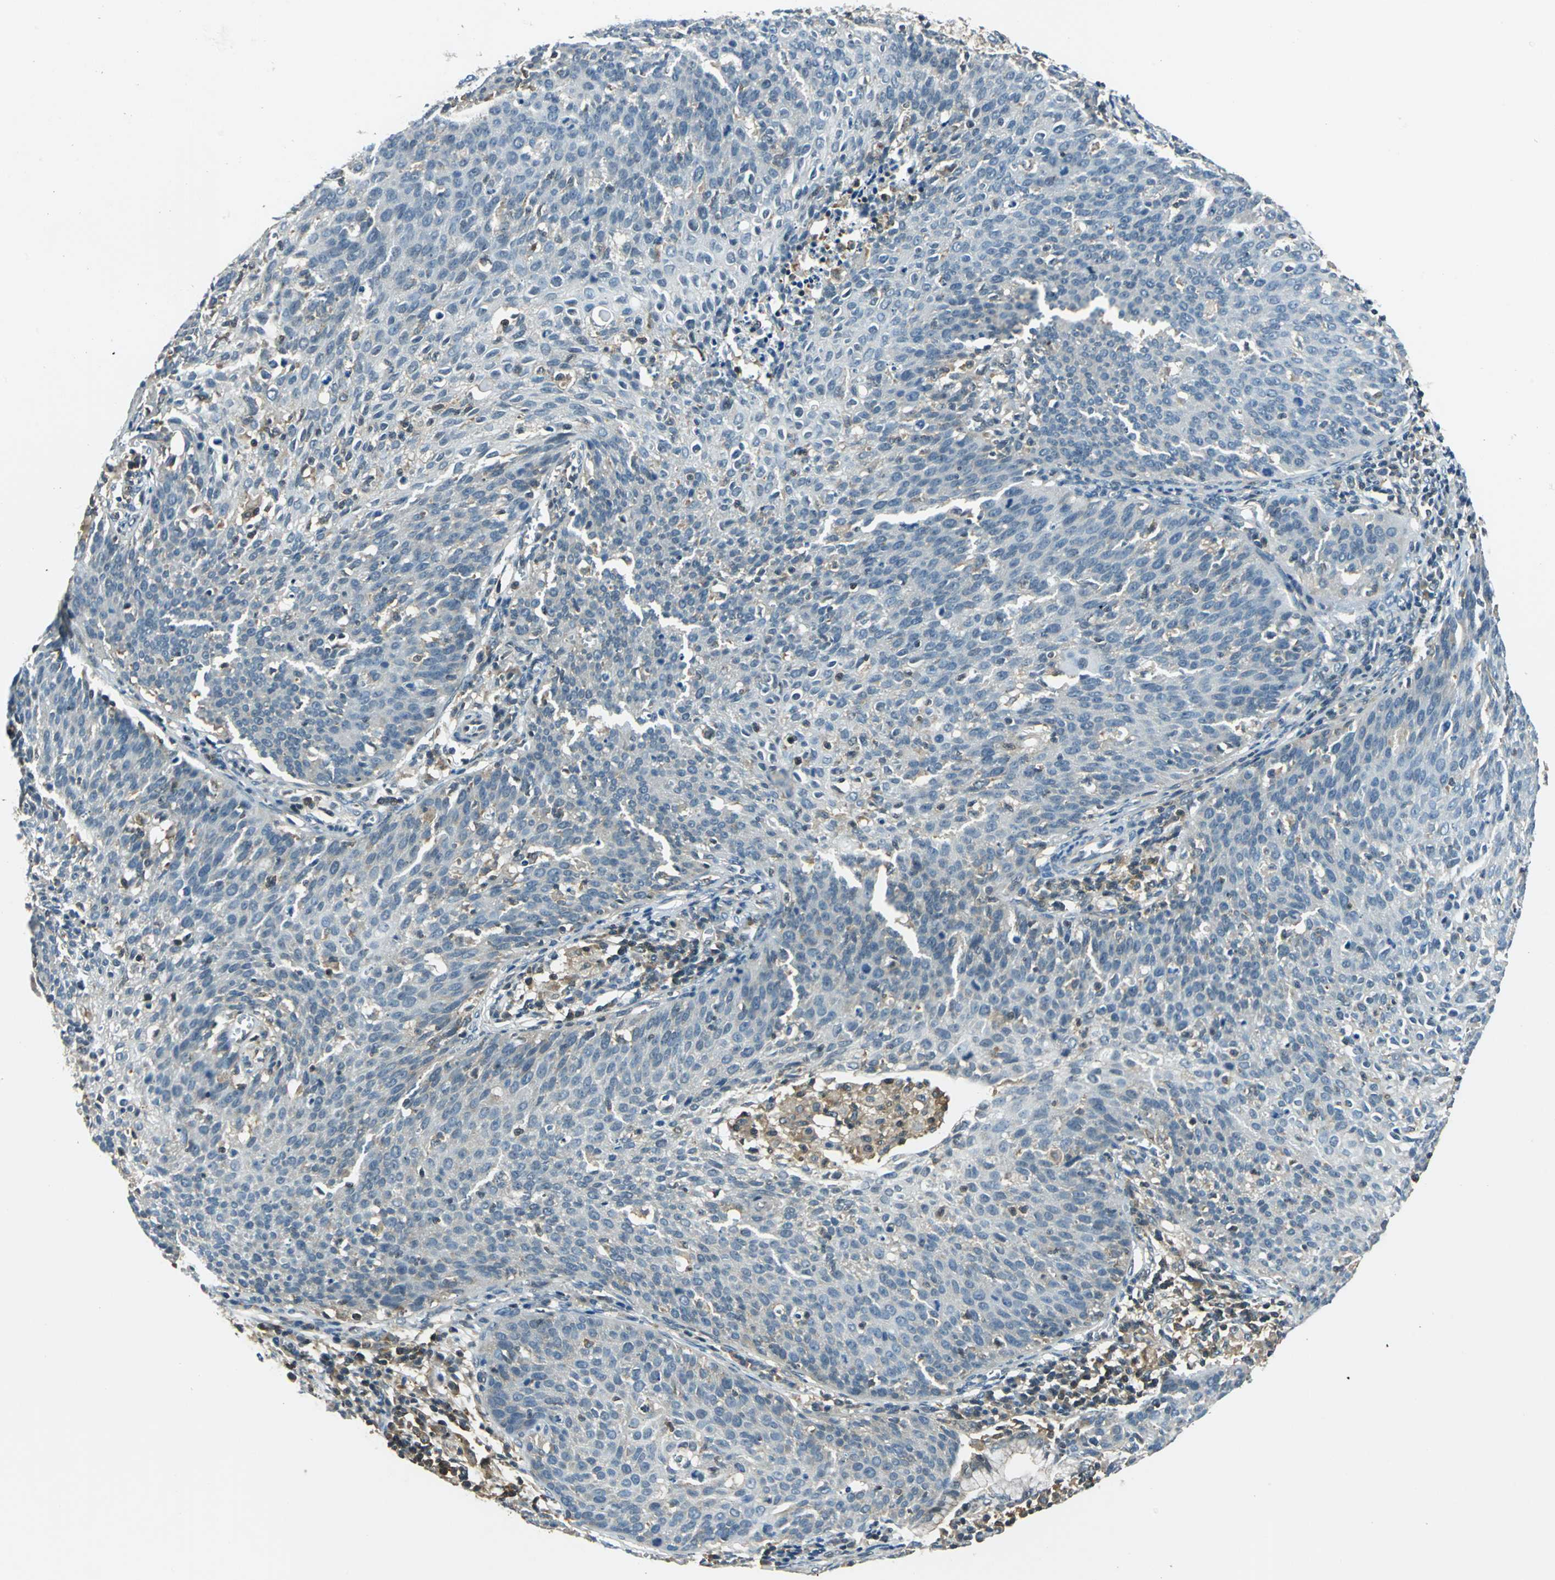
{"staining": {"intensity": "negative", "quantity": "none", "location": "none"}, "tissue": "cervical cancer", "cell_type": "Tumor cells", "image_type": "cancer", "snomed": [{"axis": "morphology", "description": "Squamous cell carcinoma, NOS"}, {"axis": "topography", "description": "Cervix"}], "caption": "Tumor cells show no significant protein positivity in cervical squamous cell carcinoma. (DAB IHC visualized using brightfield microscopy, high magnification).", "gene": "ARPC3", "patient": {"sex": "female", "age": 38}}